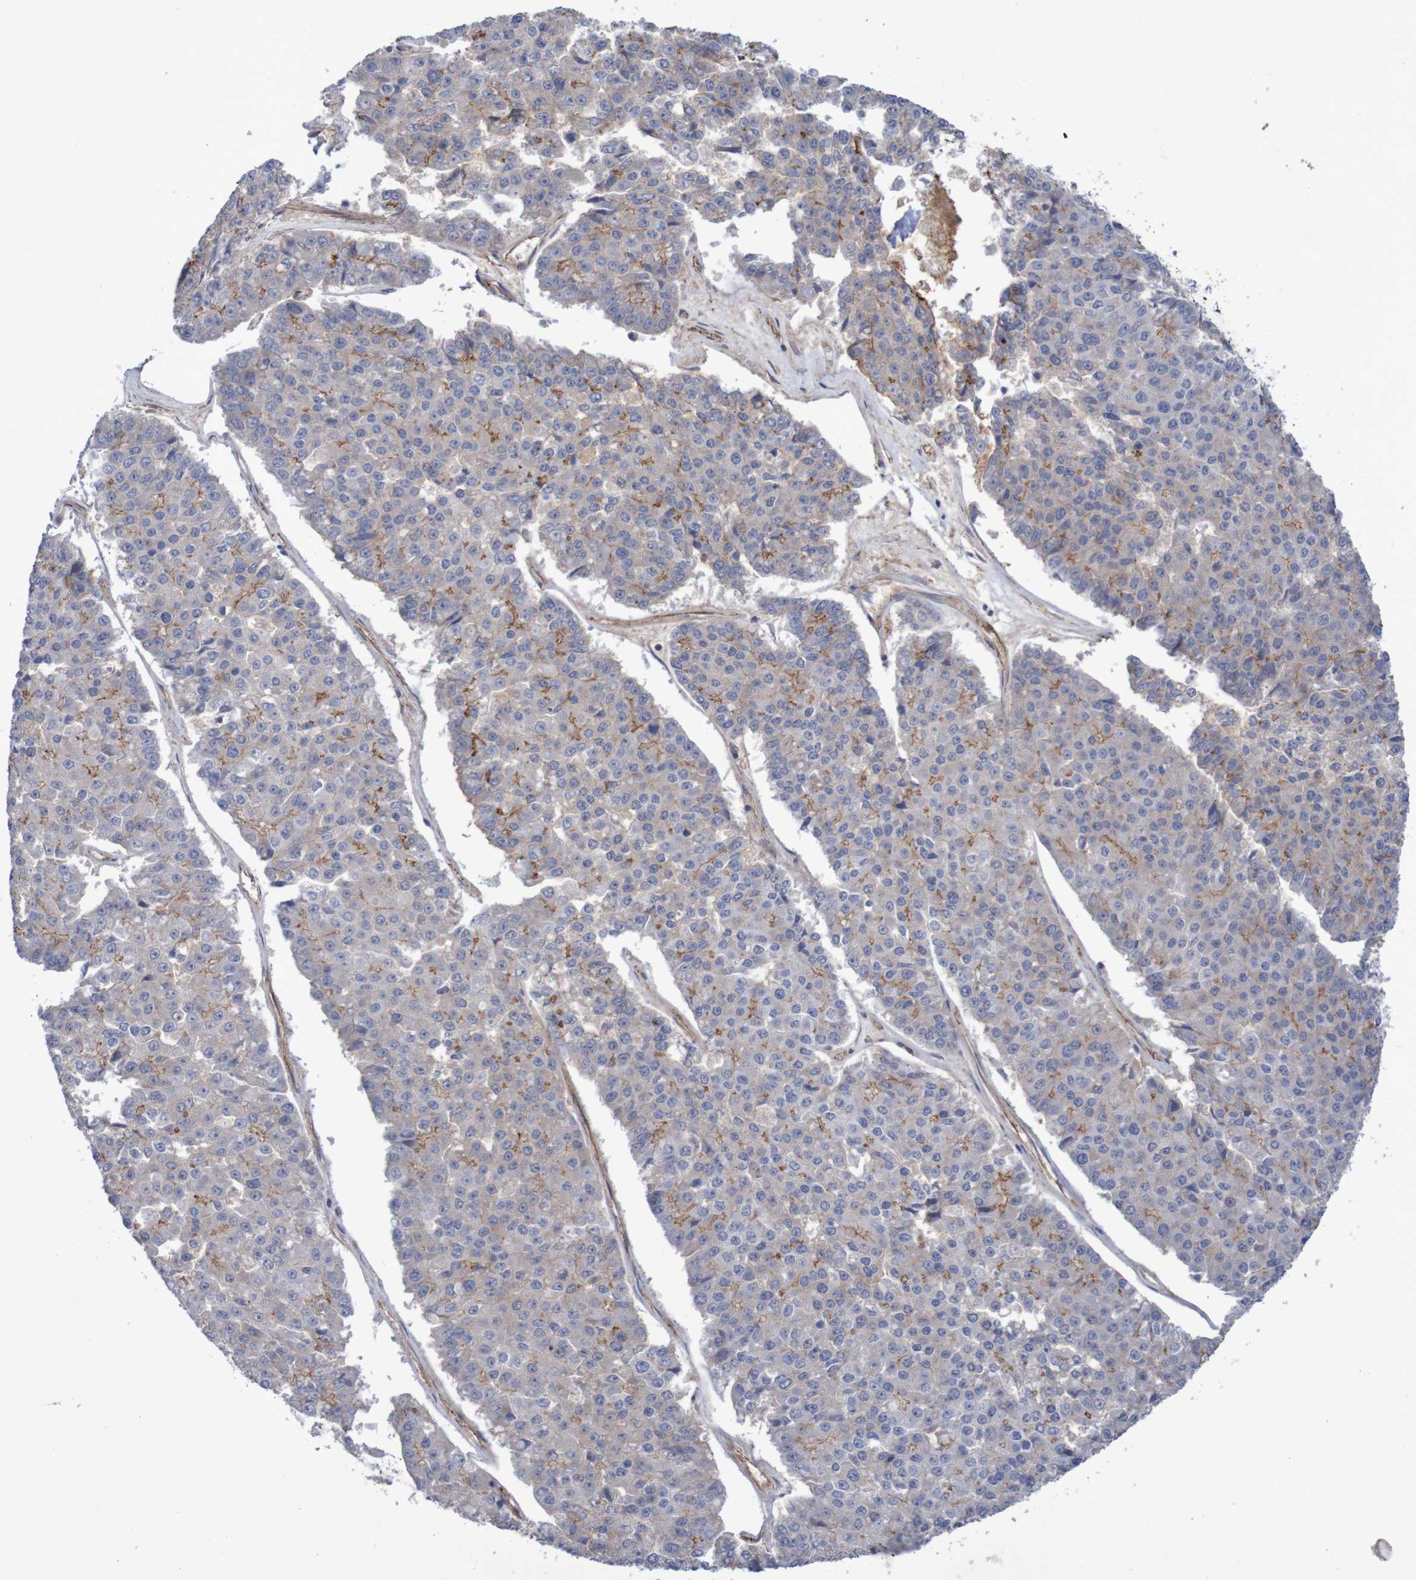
{"staining": {"intensity": "moderate", "quantity": "<25%", "location": "cytoplasmic/membranous"}, "tissue": "pancreatic cancer", "cell_type": "Tumor cells", "image_type": "cancer", "snomed": [{"axis": "morphology", "description": "Adenocarcinoma, NOS"}, {"axis": "topography", "description": "Pancreas"}], "caption": "Tumor cells reveal low levels of moderate cytoplasmic/membranous expression in about <25% of cells in pancreatic adenocarcinoma.", "gene": "NECTIN2", "patient": {"sex": "male", "age": 50}}